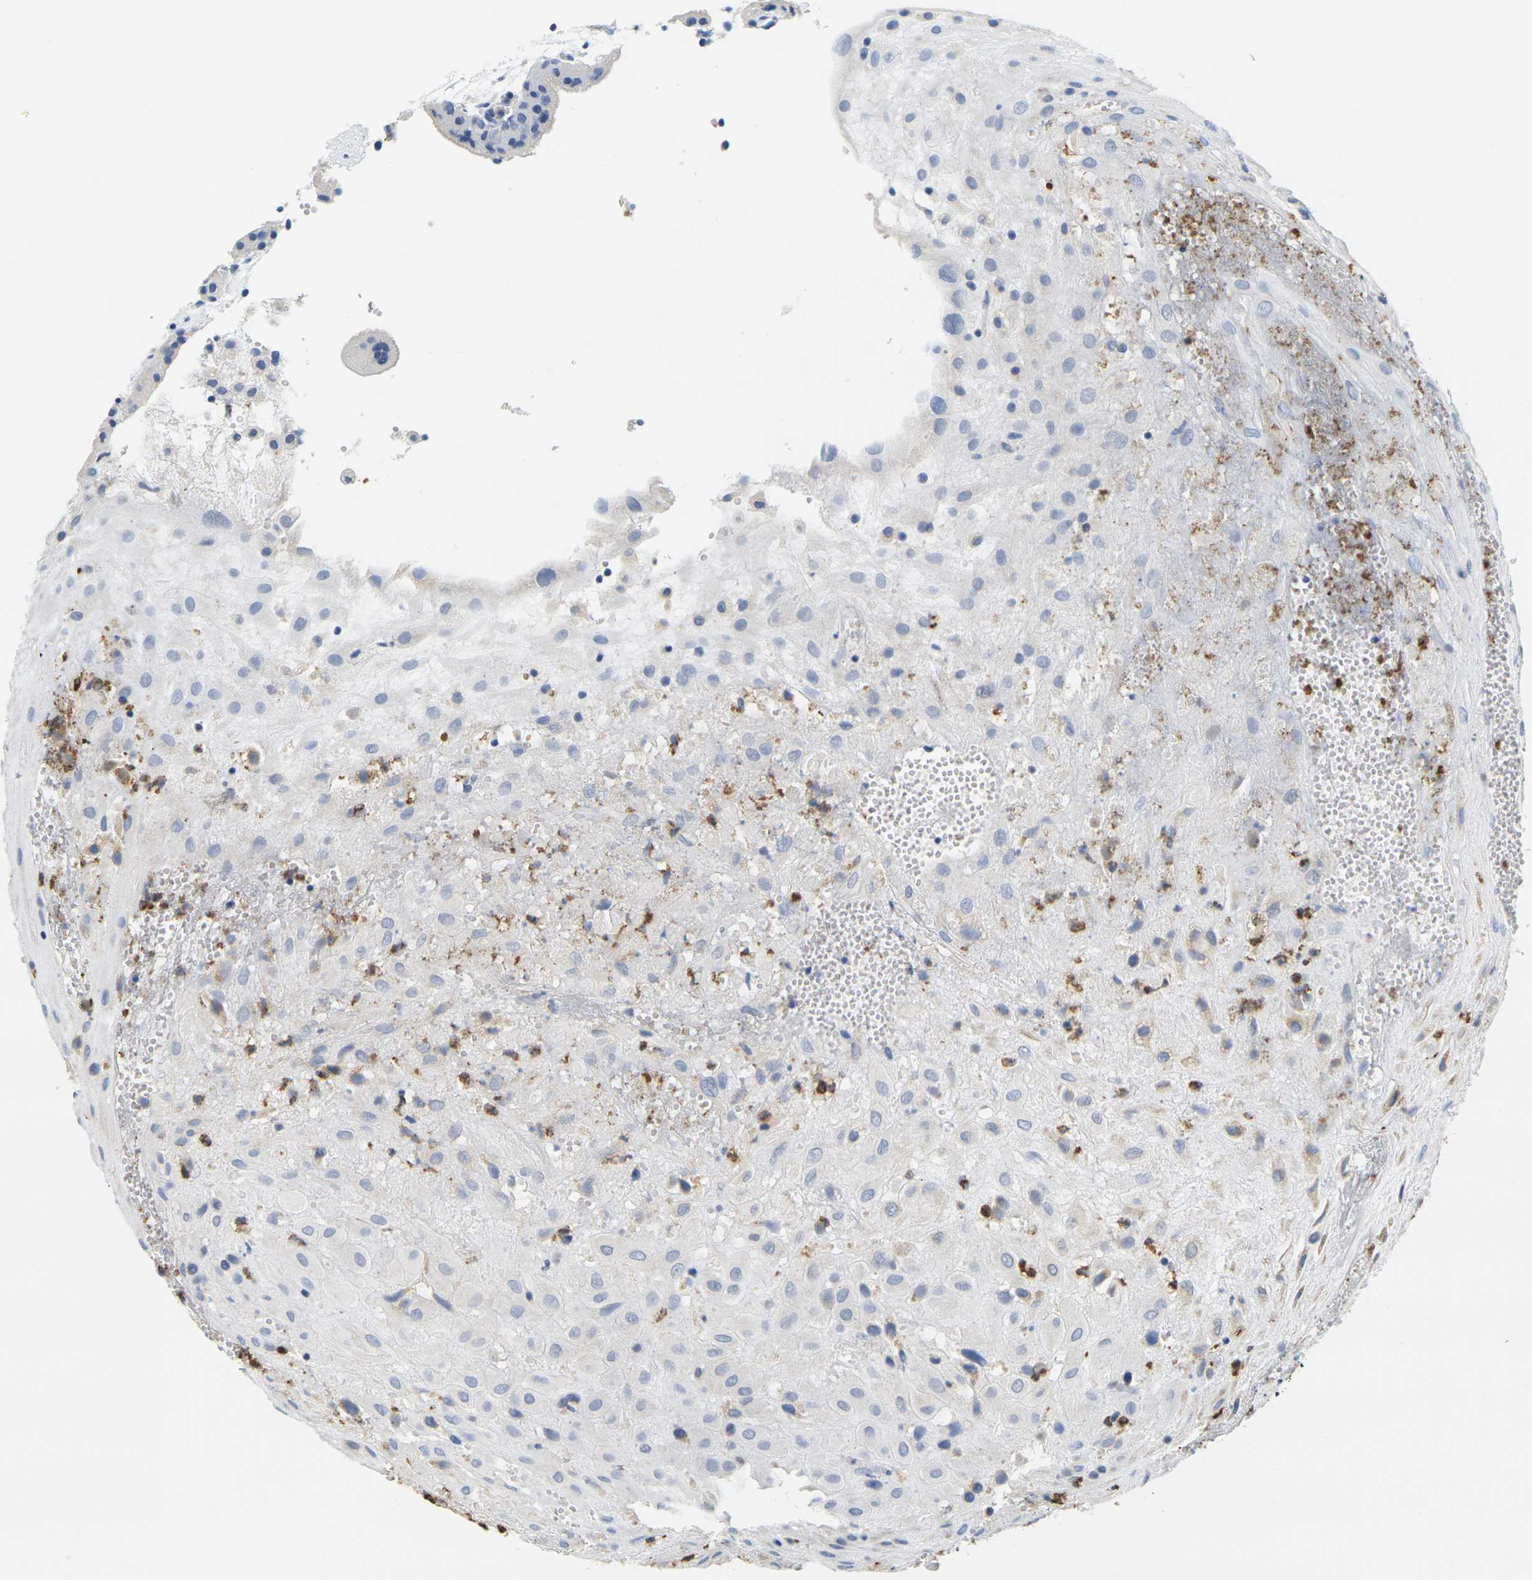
{"staining": {"intensity": "negative", "quantity": "none", "location": "none"}, "tissue": "placenta", "cell_type": "Decidual cells", "image_type": "normal", "snomed": [{"axis": "morphology", "description": "Normal tissue, NOS"}, {"axis": "topography", "description": "Placenta"}], "caption": "Immunohistochemistry (IHC) image of benign placenta stained for a protein (brown), which shows no staining in decidual cells. (DAB (3,3'-diaminobenzidine) immunohistochemistry (IHC), high magnification).", "gene": "KLK5", "patient": {"sex": "female", "age": 18}}